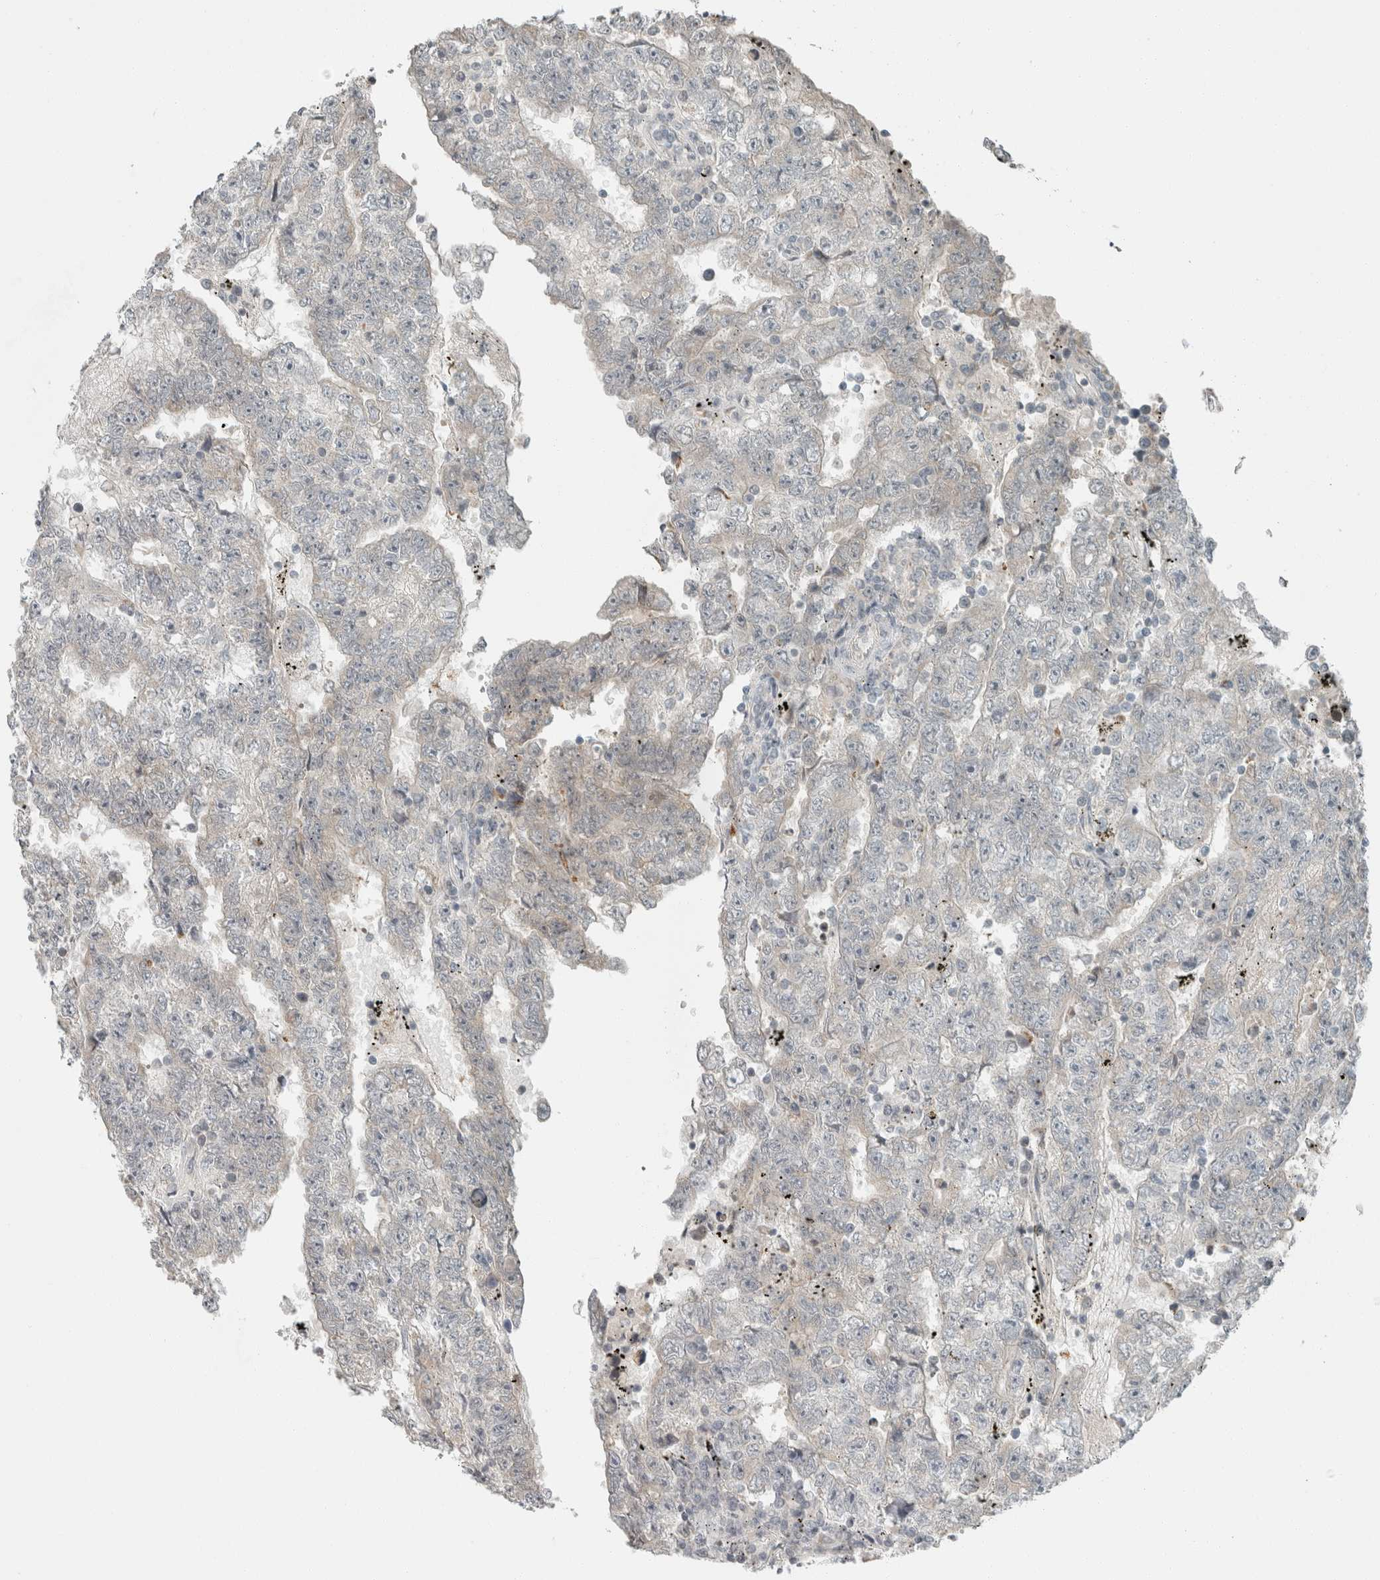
{"staining": {"intensity": "negative", "quantity": "none", "location": "none"}, "tissue": "testis cancer", "cell_type": "Tumor cells", "image_type": "cancer", "snomed": [{"axis": "morphology", "description": "Carcinoma, Embryonal, NOS"}, {"axis": "topography", "description": "Testis"}], "caption": "DAB immunohistochemical staining of human embryonal carcinoma (testis) demonstrates no significant staining in tumor cells. The staining was performed using DAB to visualize the protein expression in brown, while the nuclei were stained in blue with hematoxylin (Magnification: 20x).", "gene": "TRIT1", "patient": {"sex": "male", "age": 25}}